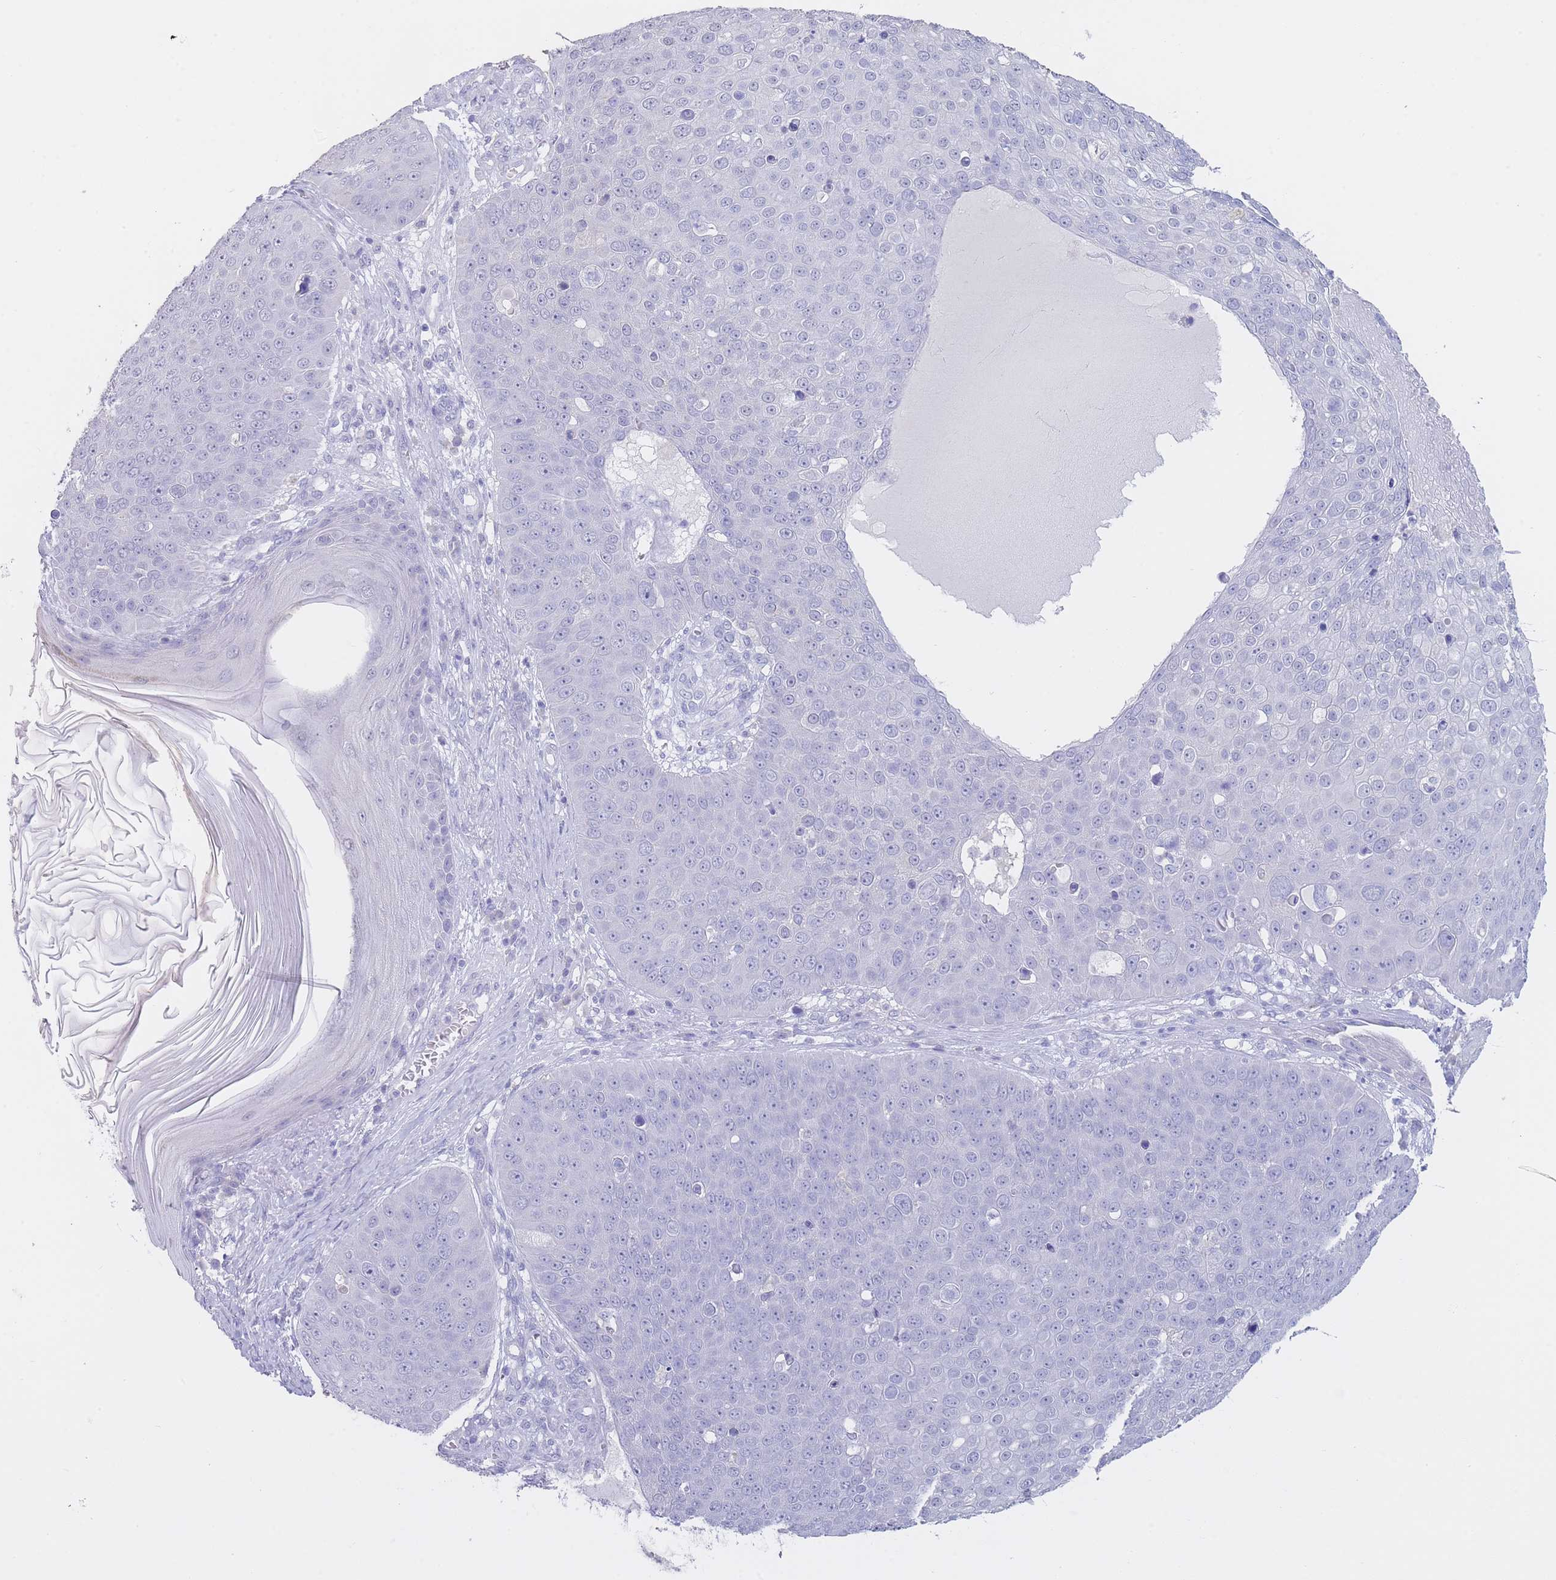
{"staining": {"intensity": "negative", "quantity": "none", "location": "none"}, "tissue": "skin cancer", "cell_type": "Tumor cells", "image_type": "cancer", "snomed": [{"axis": "morphology", "description": "Squamous cell carcinoma, NOS"}, {"axis": "topography", "description": "Skin"}], "caption": "Skin cancer (squamous cell carcinoma) stained for a protein using IHC displays no staining tumor cells.", "gene": "CD37", "patient": {"sex": "male", "age": 71}}